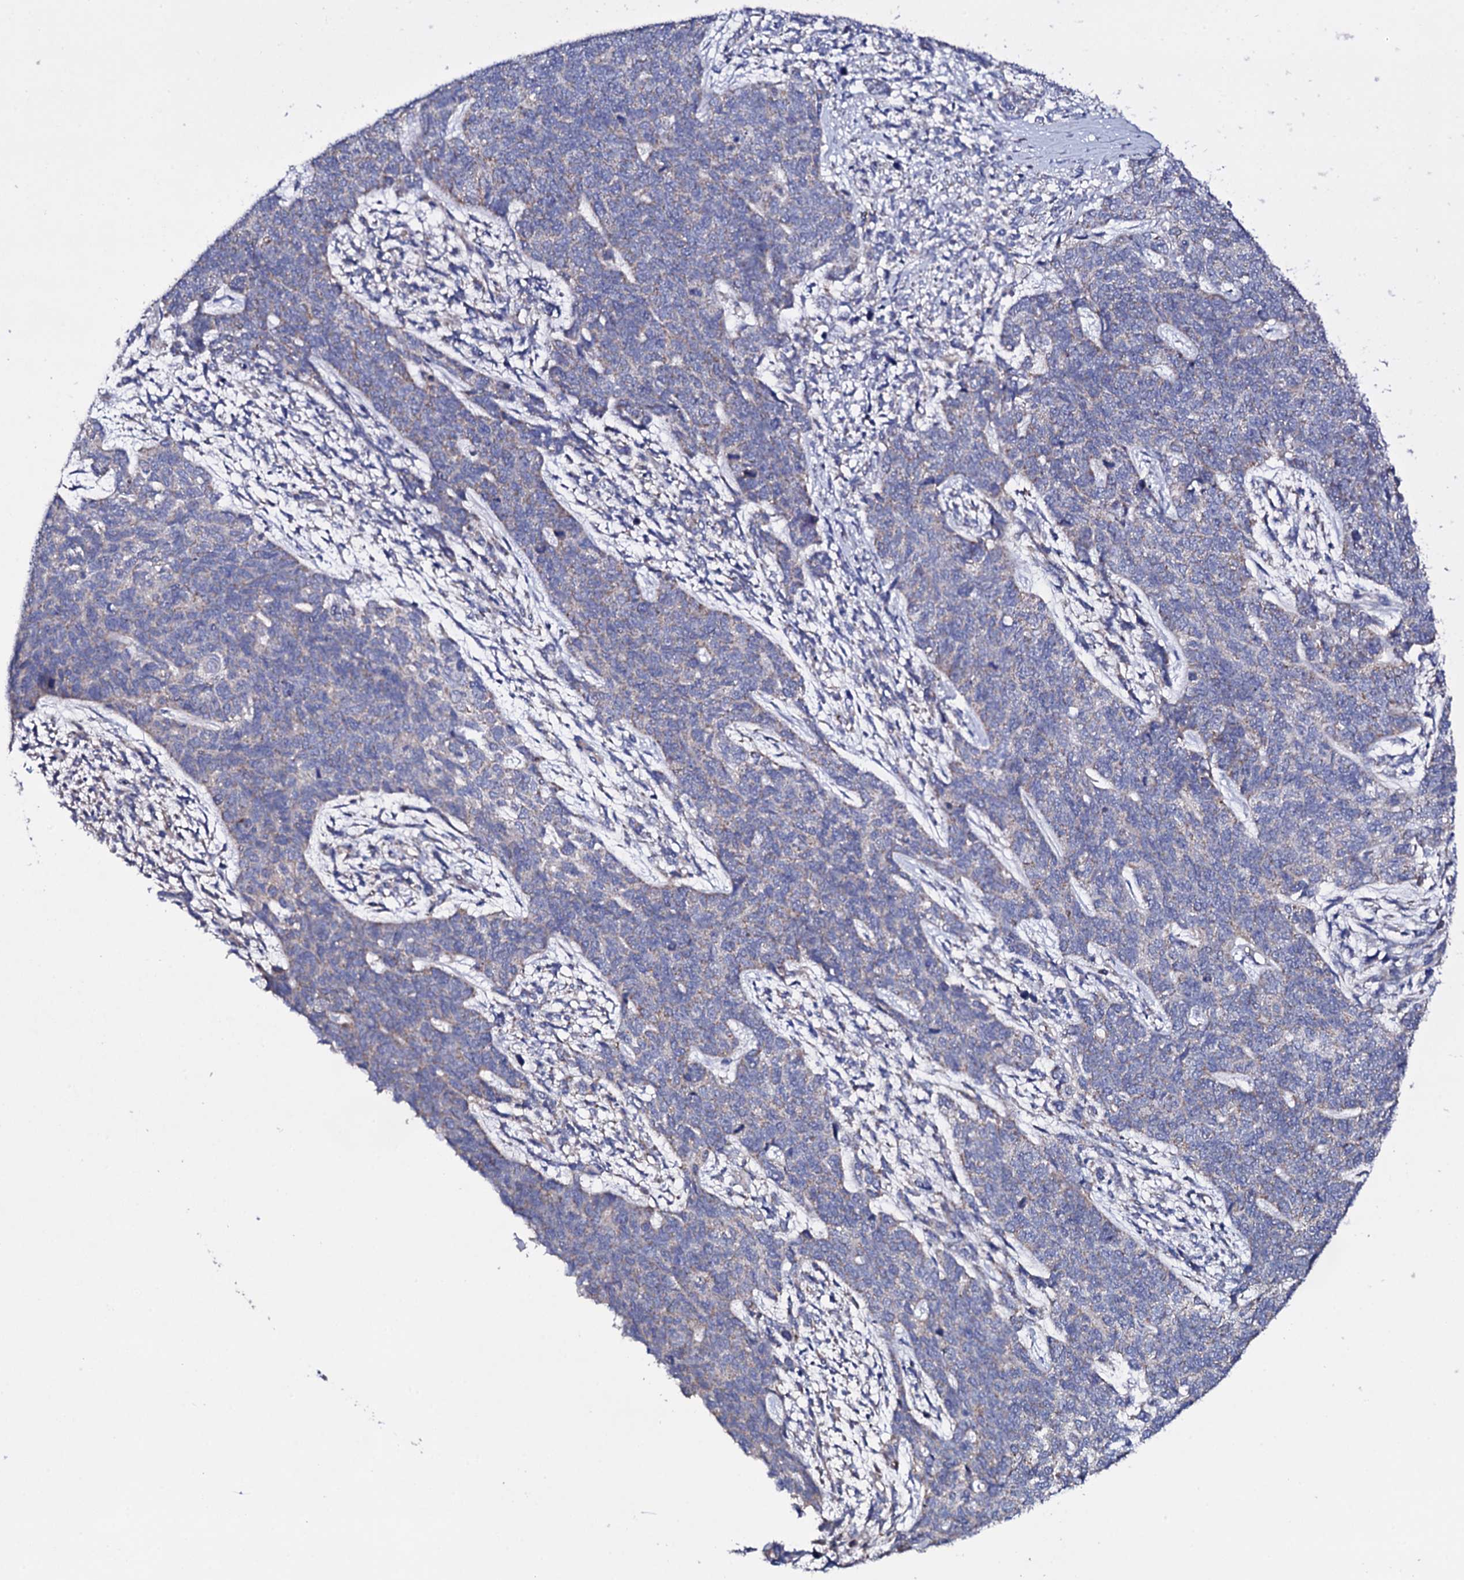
{"staining": {"intensity": "weak", "quantity": "<25%", "location": "cytoplasmic/membranous"}, "tissue": "cervical cancer", "cell_type": "Tumor cells", "image_type": "cancer", "snomed": [{"axis": "morphology", "description": "Squamous cell carcinoma, NOS"}, {"axis": "topography", "description": "Cervix"}], "caption": "IHC micrograph of cervical cancer stained for a protein (brown), which displays no expression in tumor cells.", "gene": "TCAF2", "patient": {"sex": "female", "age": 63}}